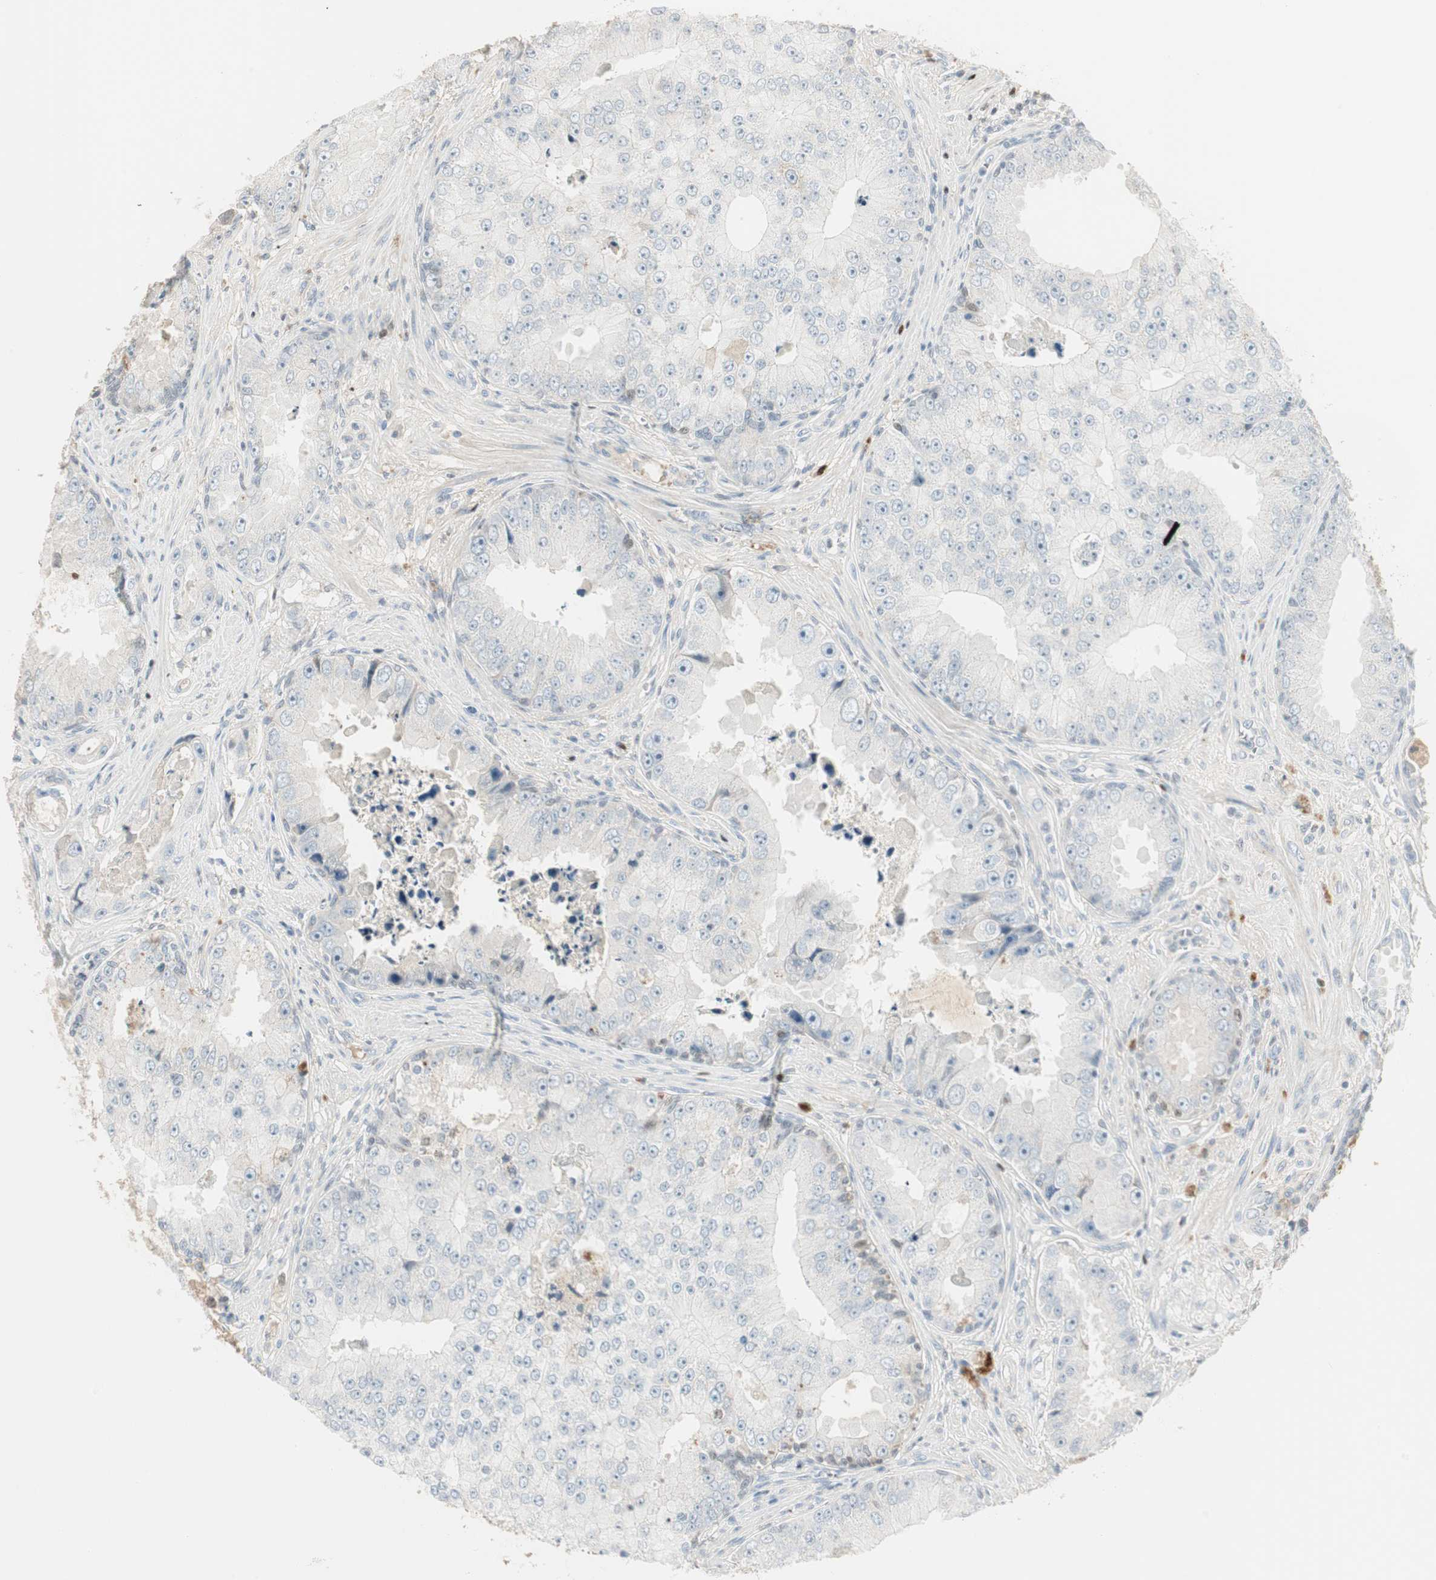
{"staining": {"intensity": "negative", "quantity": "none", "location": "none"}, "tissue": "prostate cancer", "cell_type": "Tumor cells", "image_type": "cancer", "snomed": [{"axis": "morphology", "description": "Adenocarcinoma, High grade"}, {"axis": "topography", "description": "Prostate"}], "caption": "IHC of human prostate cancer (adenocarcinoma (high-grade)) exhibits no expression in tumor cells. Brightfield microscopy of immunohistochemistry (IHC) stained with DAB (3,3'-diaminobenzidine) (brown) and hematoxylin (blue), captured at high magnification.", "gene": "RUNX2", "patient": {"sex": "male", "age": 73}}